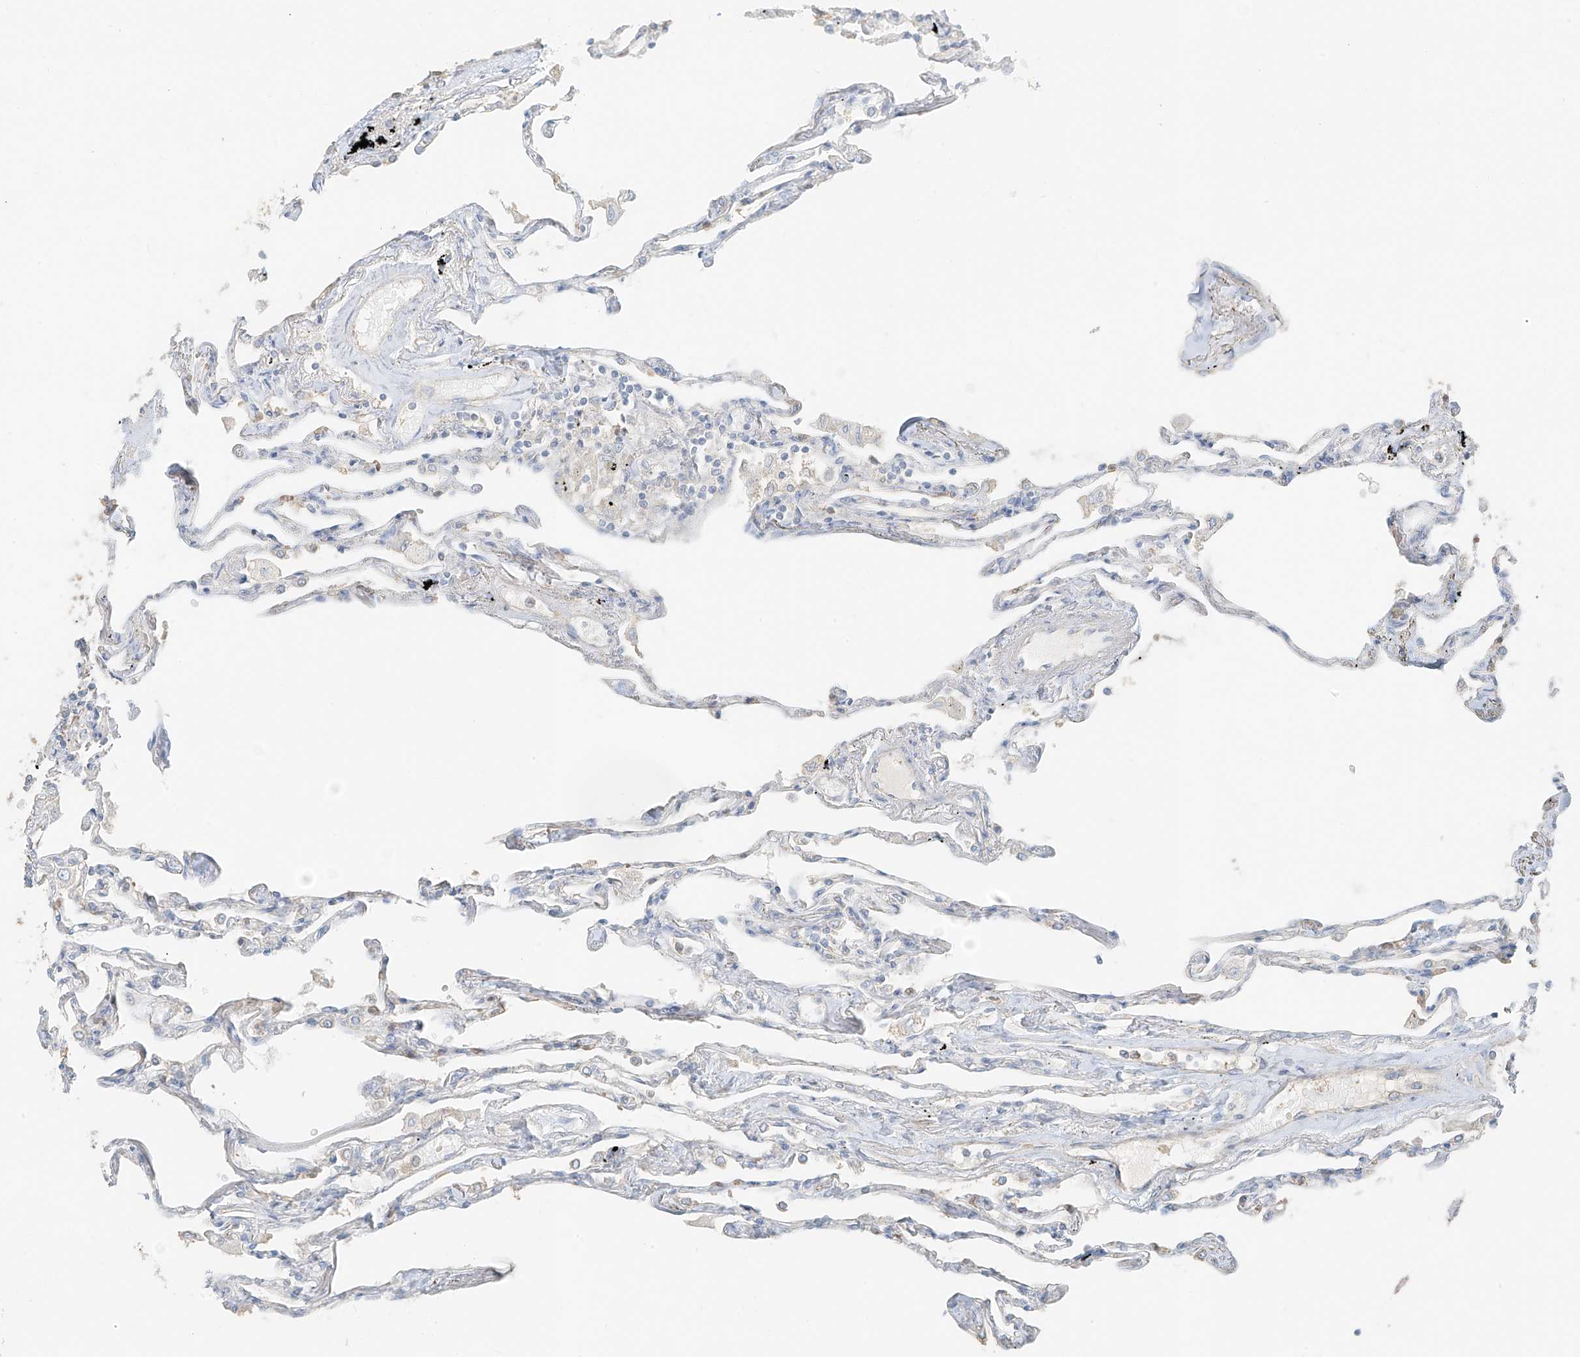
{"staining": {"intensity": "weak", "quantity": "<25%", "location": "cytoplasmic/membranous"}, "tissue": "lung", "cell_type": "Alveolar cells", "image_type": "normal", "snomed": [{"axis": "morphology", "description": "Normal tissue, NOS"}, {"axis": "topography", "description": "Lung"}], "caption": "Immunohistochemical staining of benign human lung displays no significant positivity in alveolar cells.", "gene": "RFTN2", "patient": {"sex": "female", "age": 67}}